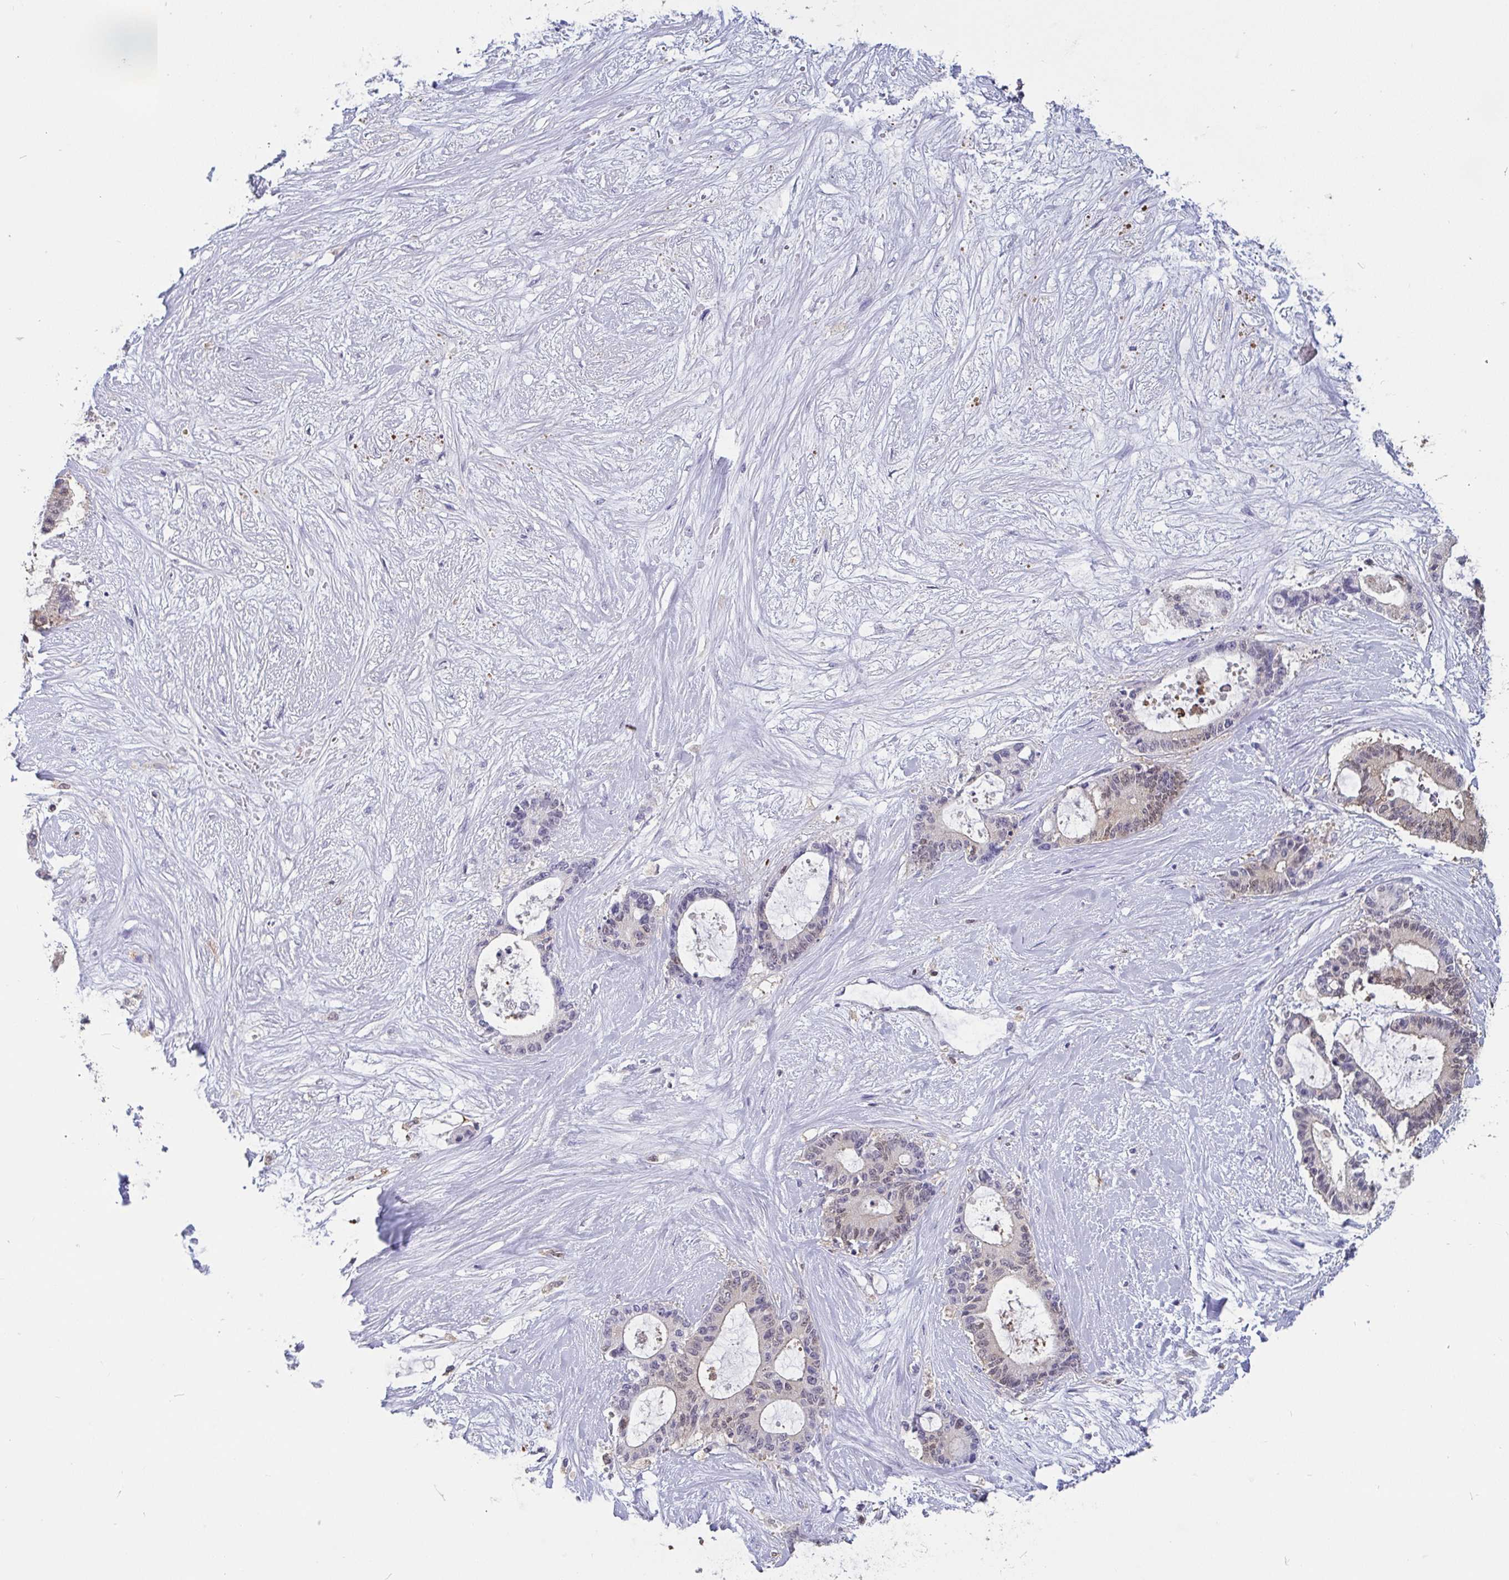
{"staining": {"intensity": "negative", "quantity": "none", "location": "none"}, "tissue": "liver cancer", "cell_type": "Tumor cells", "image_type": "cancer", "snomed": [{"axis": "morphology", "description": "Normal tissue, NOS"}, {"axis": "morphology", "description": "Cholangiocarcinoma"}, {"axis": "topography", "description": "Liver"}, {"axis": "topography", "description": "Peripheral nerve tissue"}], "caption": "Immunohistochemistry image of cholangiocarcinoma (liver) stained for a protein (brown), which exhibits no expression in tumor cells.", "gene": "IDH1", "patient": {"sex": "female", "age": 73}}